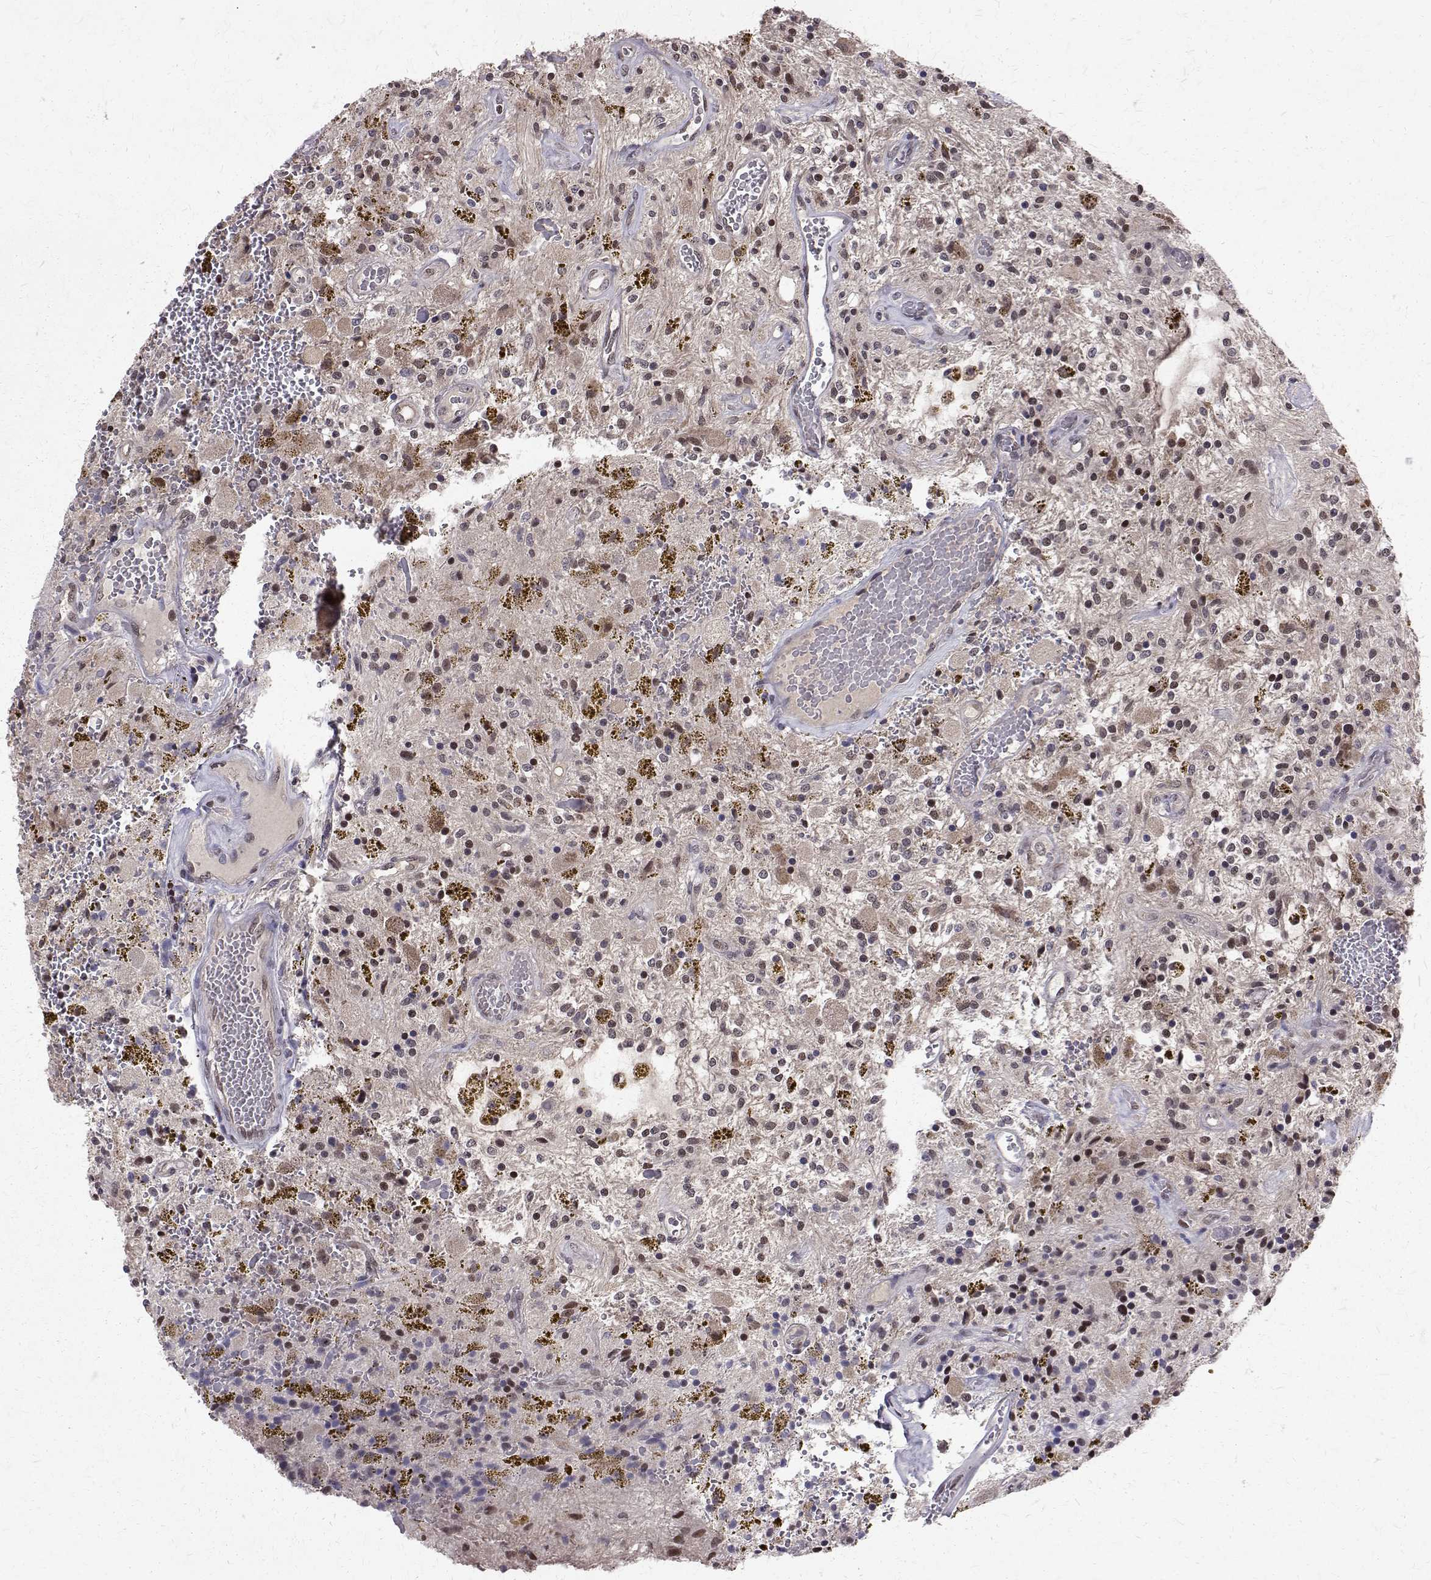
{"staining": {"intensity": "moderate", "quantity": "25%-75%", "location": "nuclear"}, "tissue": "glioma", "cell_type": "Tumor cells", "image_type": "cancer", "snomed": [{"axis": "morphology", "description": "Glioma, malignant, Low grade"}, {"axis": "topography", "description": "Cerebellum"}], "caption": "Glioma stained for a protein (brown) displays moderate nuclear positive positivity in approximately 25%-75% of tumor cells.", "gene": "NIF3L1", "patient": {"sex": "female", "age": 14}}